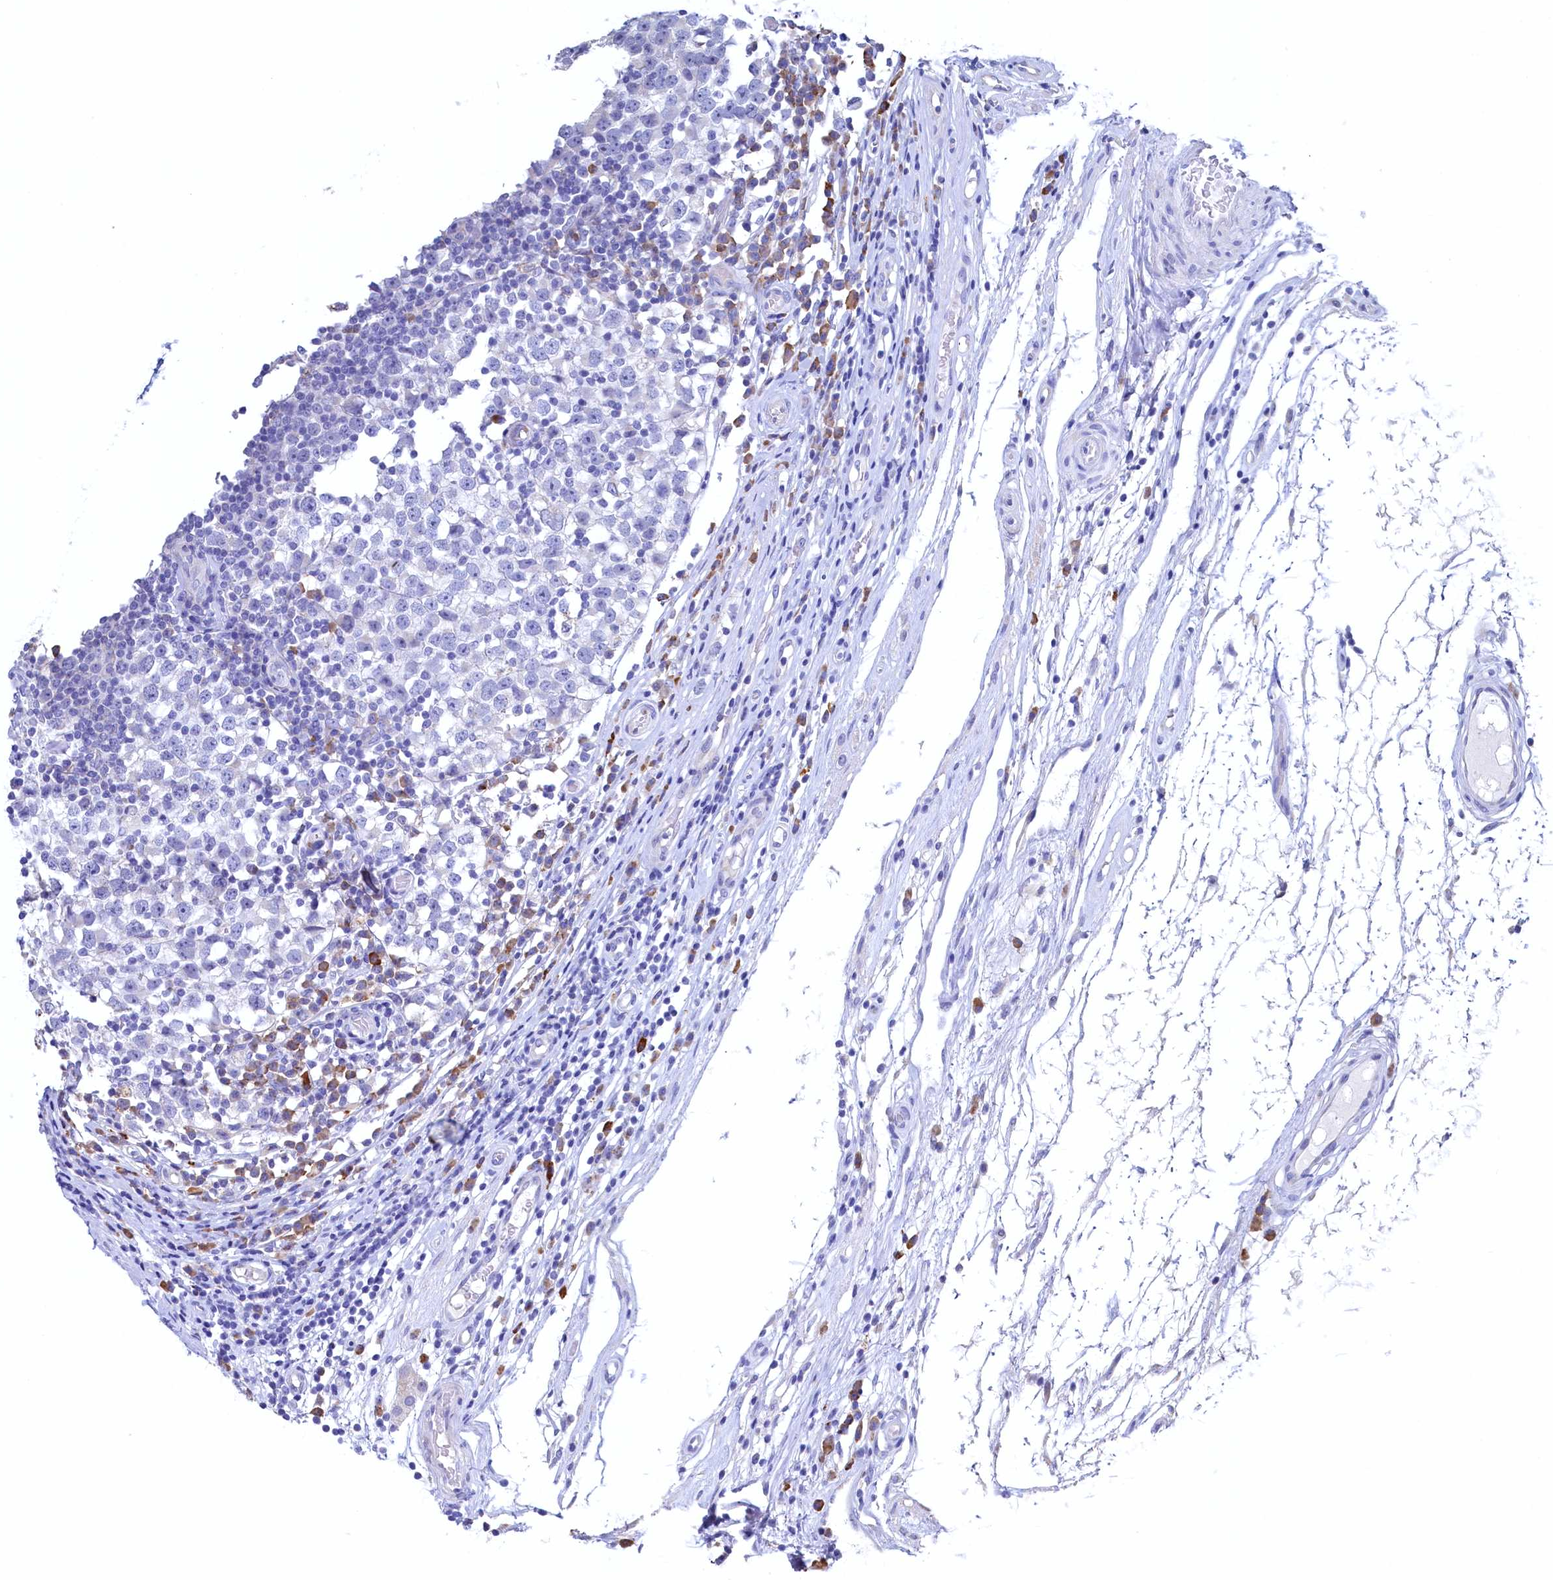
{"staining": {"intensity": "negative", "quantity": "none", "location": "none"}, "tissue": "testis cancer", "cell_type": "Tumor cells", "image_type": "cancer", "snomed": [{"axis": "morphology", "description": "Seminoma, NOS"}, {"axis": "topography", "description": "Testis"}], "caption": "Immunohistochemical staining of testis cancer demonstrates no significant expression in tumor cells. (DAB immunohistochemistry (IHC), high magnification).", "gene": "CBLIF", "patient": {"sex": "male", "age": 65}}